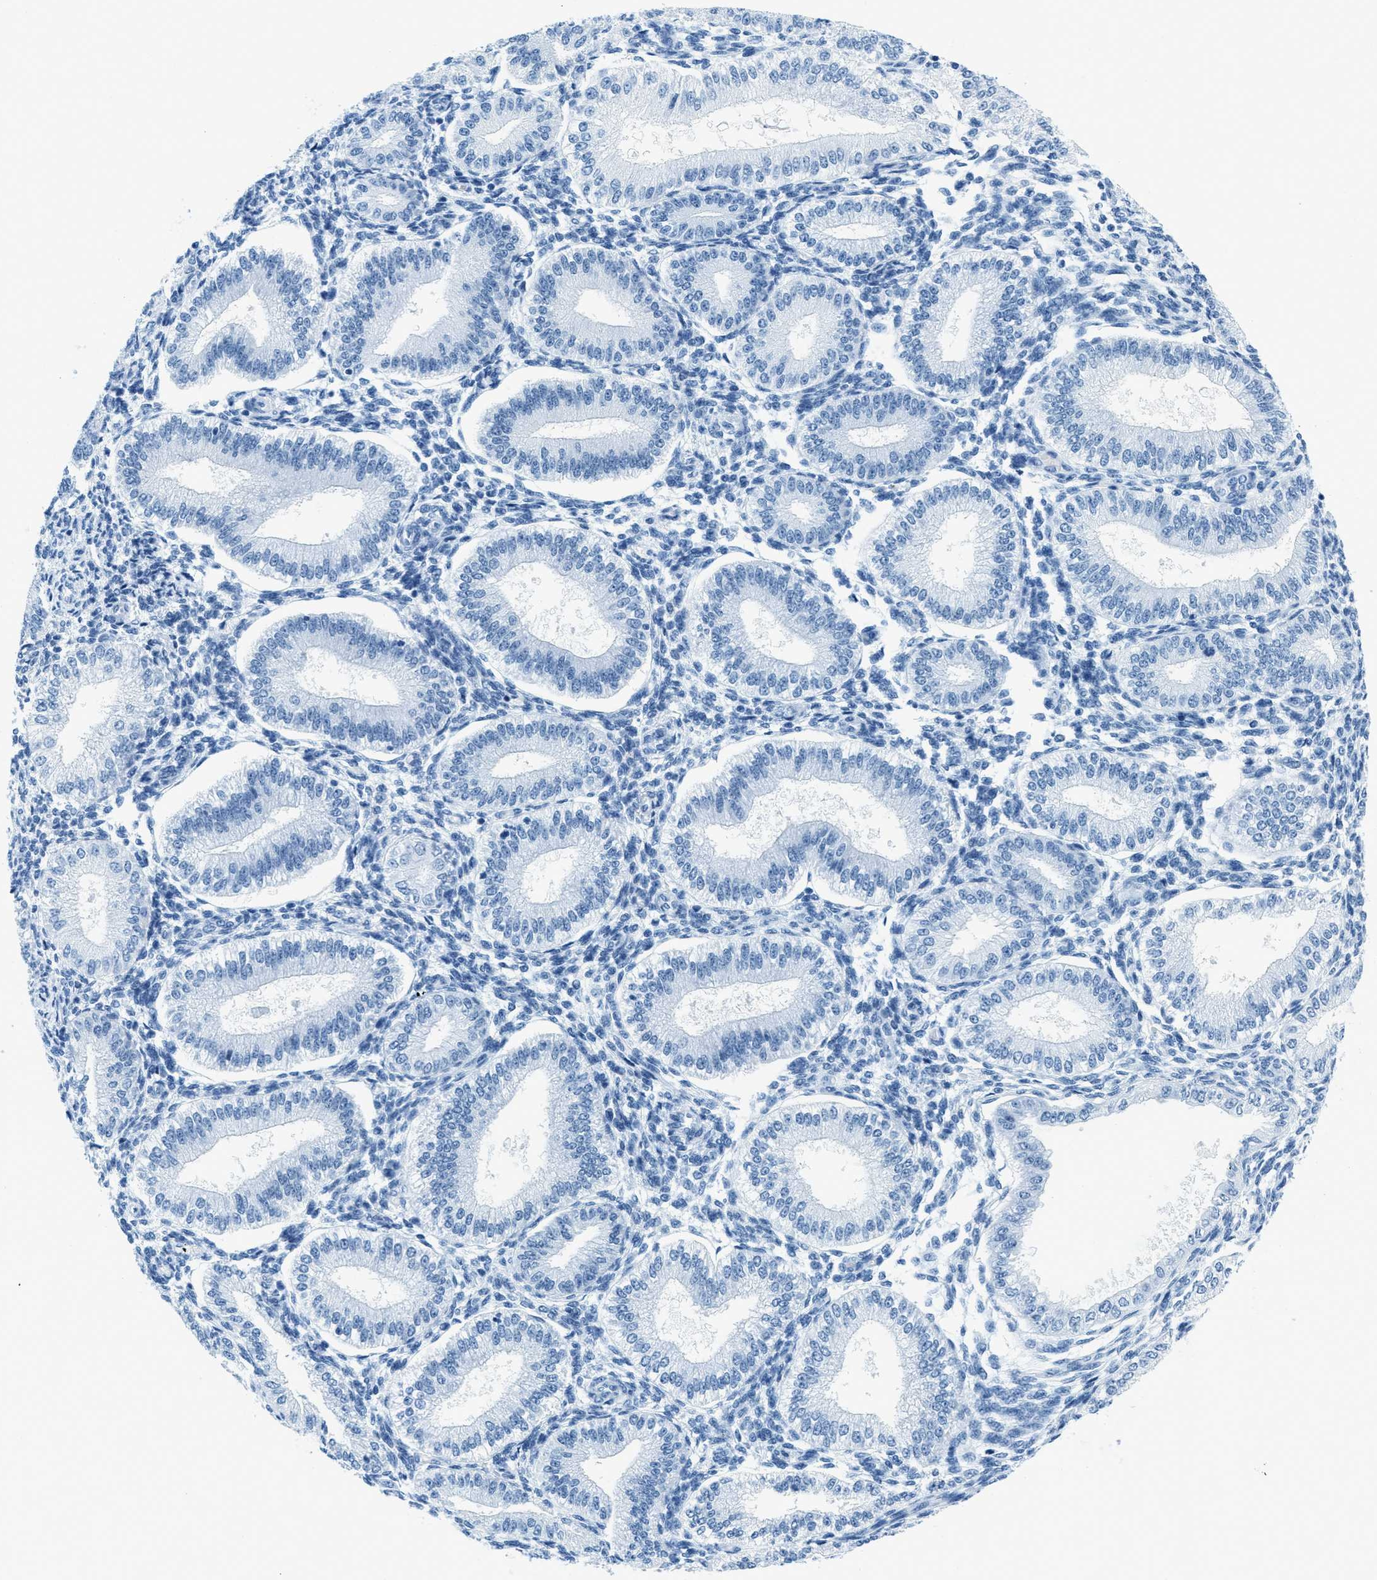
{"staining": {"intensity": "negative", "quantity": "none", "location": "none"}, "tissue": "endometrium", "cell_type": "Cells in endometrial stroma", "image_type": "normal", "snomed": [{"axis": "morphology", "description": "Normal tissue, NOS"}, {"axis": "topography", "description": "Endometrium"}], "caption": "A high-resolution histopathology image shows immunohistochemistry staining of benign endometrium, which demonstrates no significant positivity in cells in endometrial stroma.", "gene": "PLA2G2A", "patient": {"sex": "female", "age": 39}}